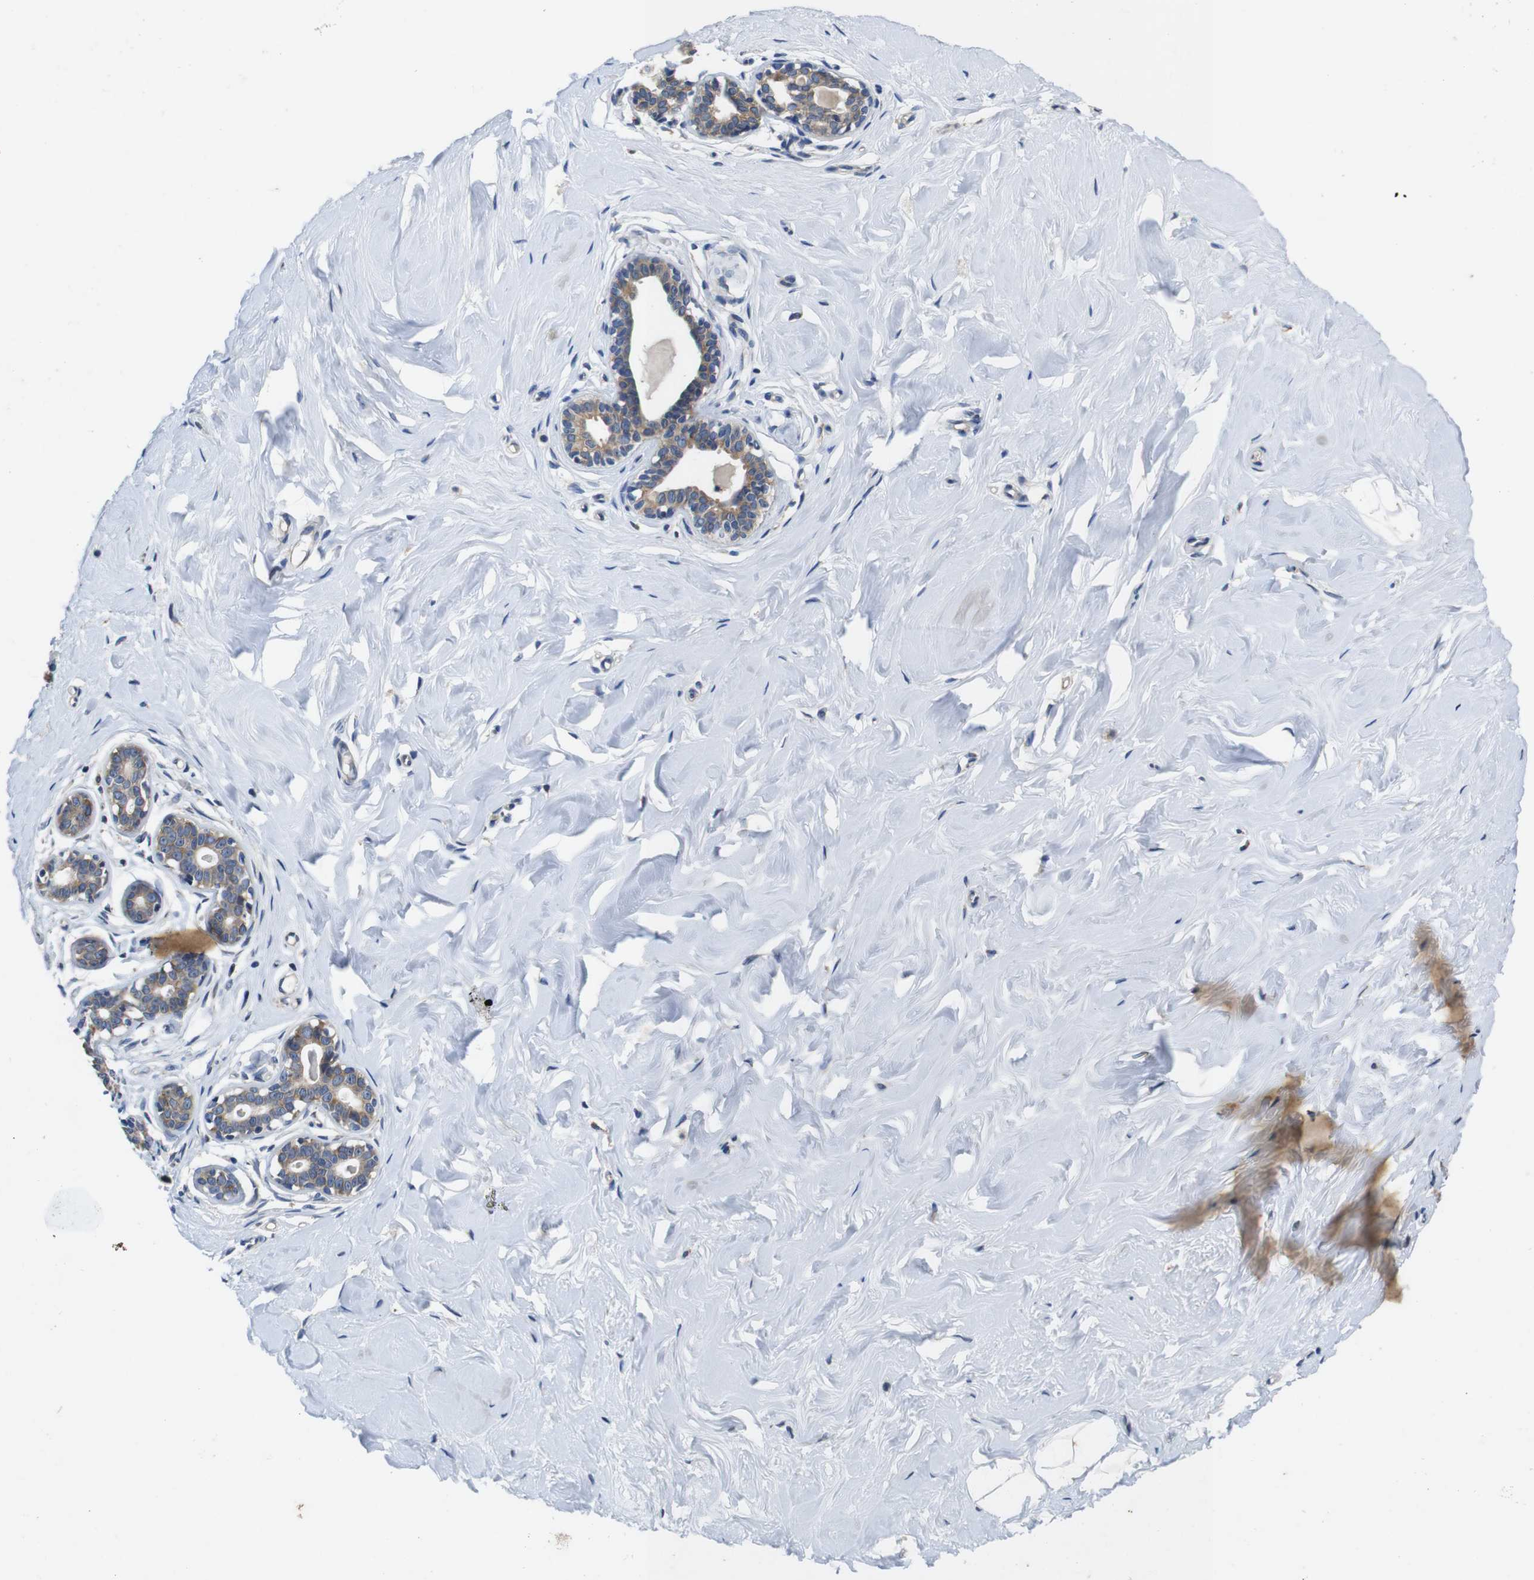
{"staining": {"intensity": "negative", "quantity": "none", "location": "none"}, "tissue": "breast", "cell_type": "Adipocytes", "image_type": "normal", "snomed": [{"axis": "morphology", "description": "Normal tissue, NOS"}, {"axis": "topography", "description": "Breast"}], "caption": "IHC of benign breast shows no positivity in adipocytes.", "gene": "MARCHF7", "patient": {"sex": "female", "age": 23}}